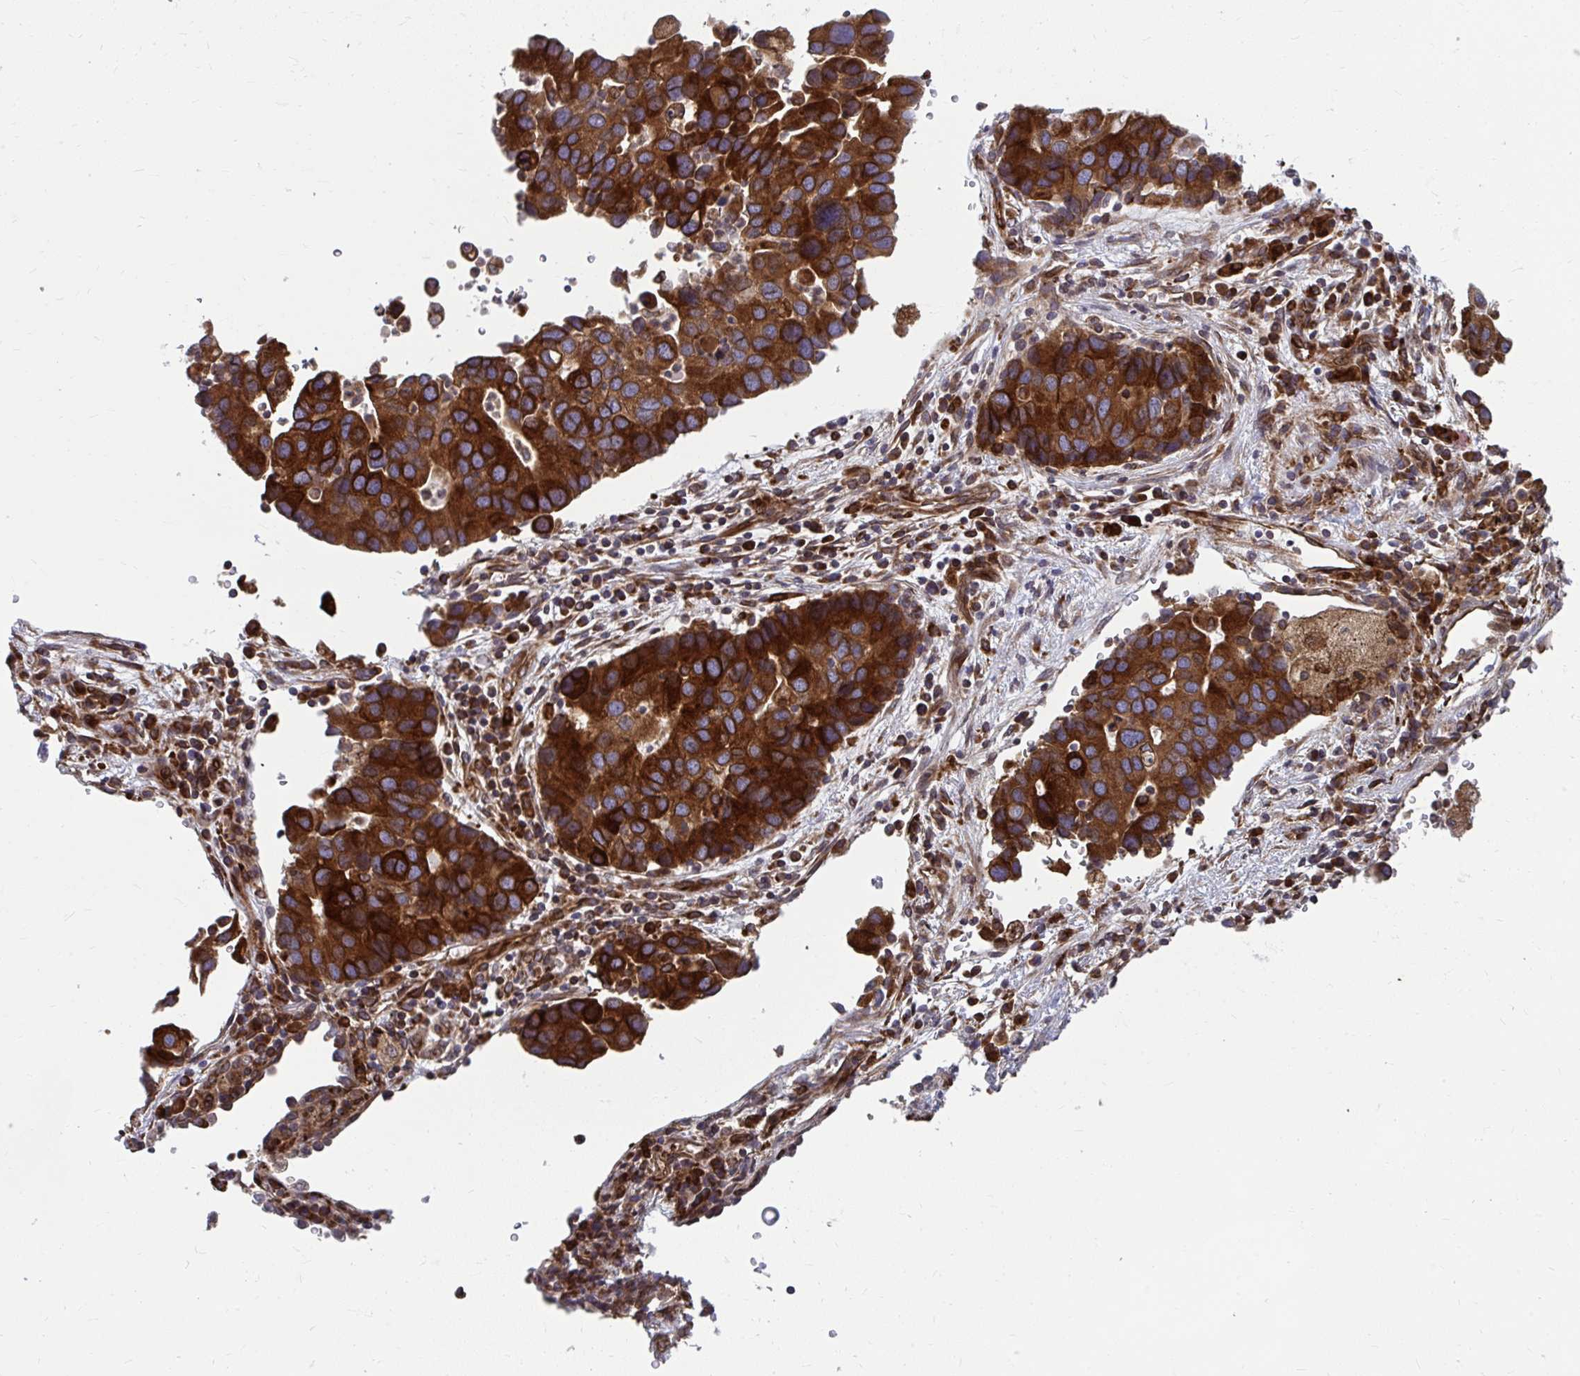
{"staining": {"intensity": "strong", "quantity": ">75%", "location": "cytoplasmic/membranous"}, "tissue": "lung cancer", "cell_type": "Tumor cells", "image_type": "cancer", "snomed": [{"axis": "morphology", "description": "Aneuploidy"}, {"axis": "morphology", "description": "Adenocarcinoma, NOS"}, {"axis": "topography", "description": "Lymph node"}, {"axis": "topography", "description": "Lung"}], "caption": "Immunohistochemistry image of human lung adenocarcinoma stained for a protein (brown), which exhibits high levels of strong cytoplasmic/membranous expression in approximately >75% of tumor cells.", "gene": "STIM2", "patient": {"sex": "female", "age": 74}}